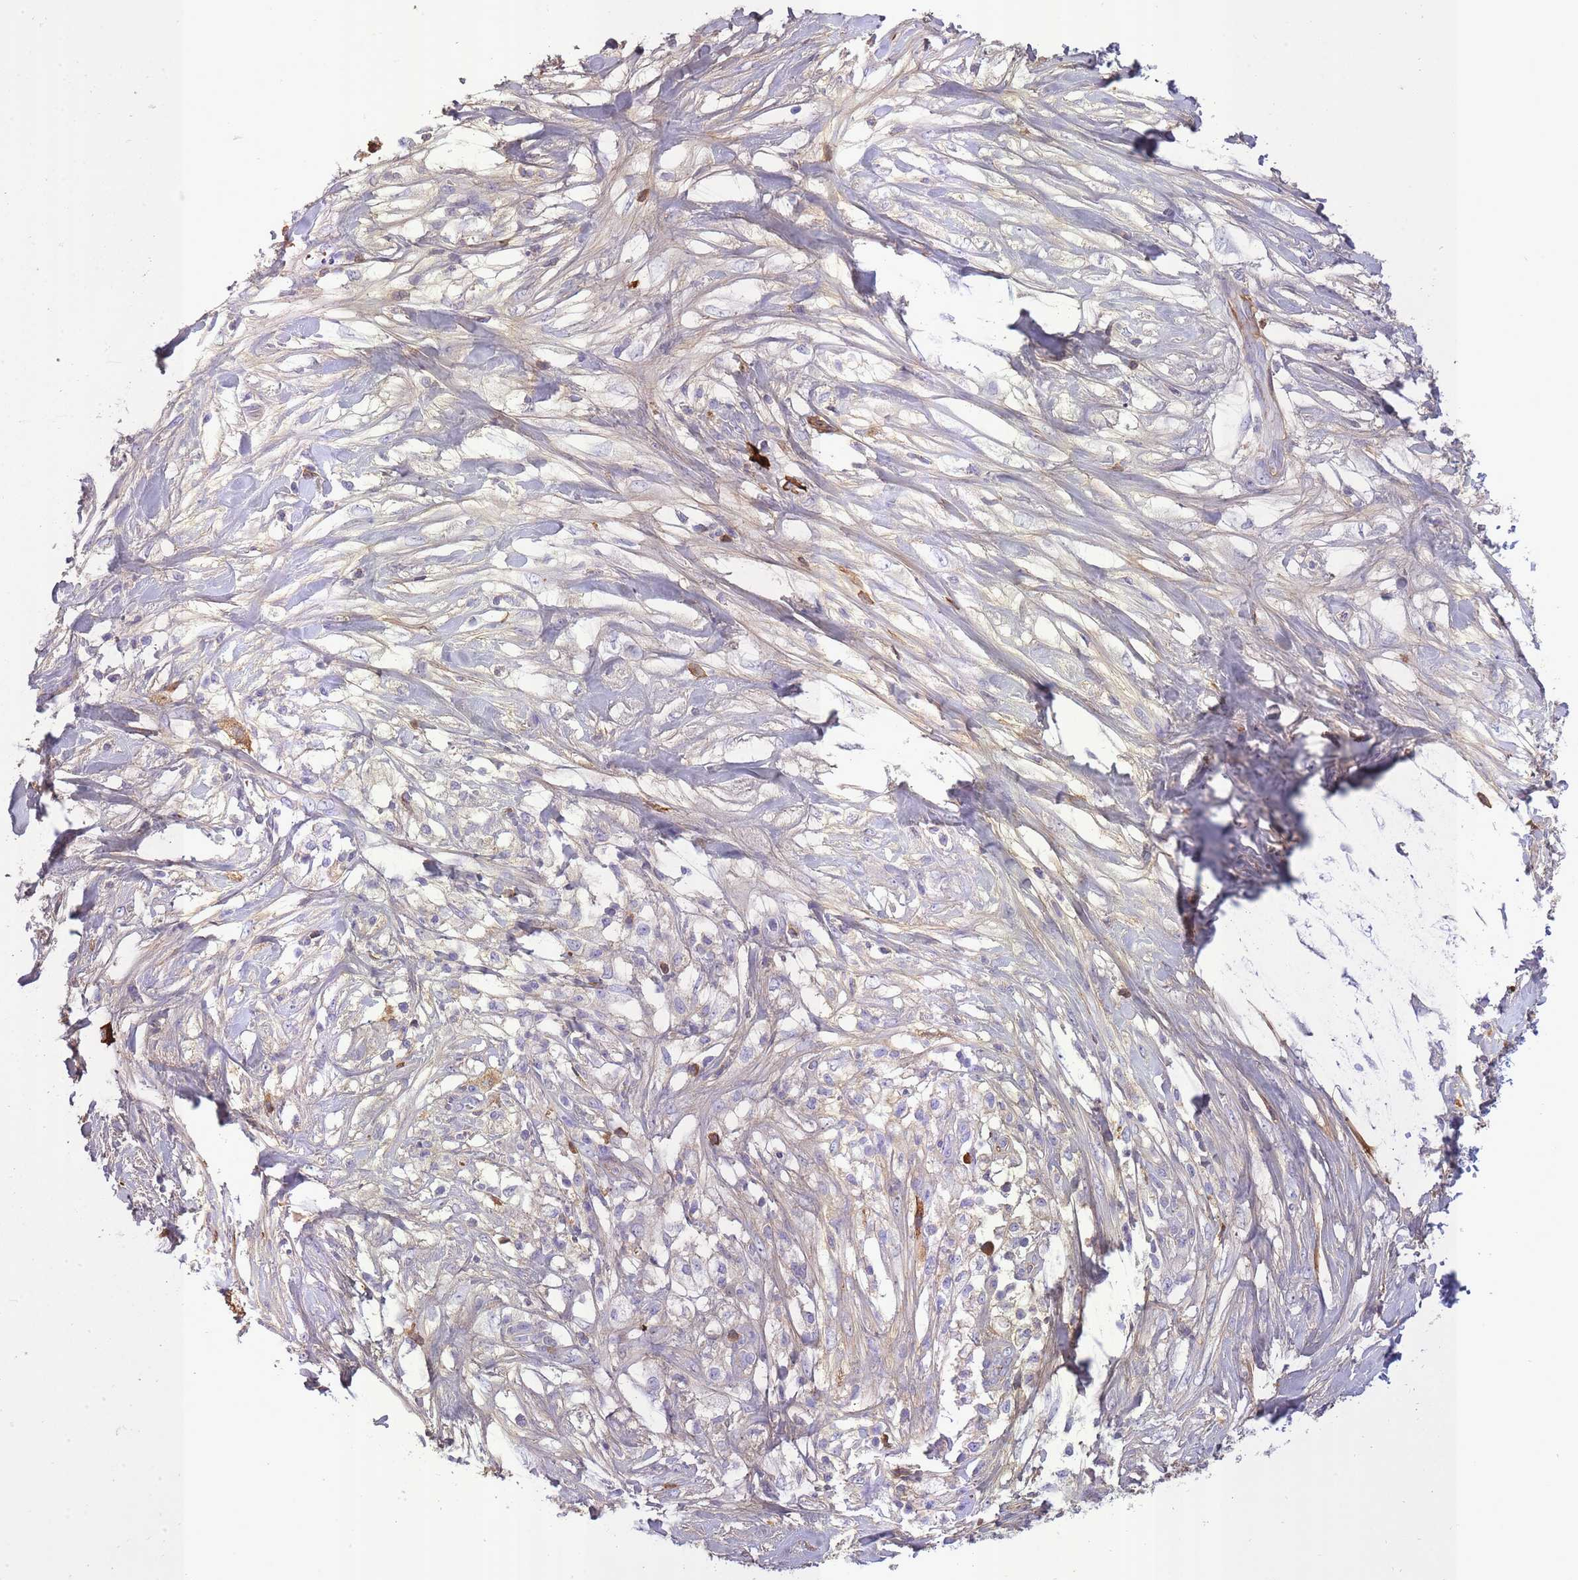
{"staining": {"intensity": "negative", "quantity": "none", "location": "none"}, "tissue": "pancreatic cancer", "cell_type": "Tumor cells", "image_type": "cancer", "snomed": [{"axis": "morphology", "description": "Adenocarcinoma, NOS"}, {"axis": "topography", "description": "Pancreas"}], "caption": "There is no significant expression in tumor cells of pancreatic cancer. (Immunohistochemistry, brightfield microscopy, high magnification).", "gene": "IGKV1D-42", "patient": {"sex": "female", "age": 72}}